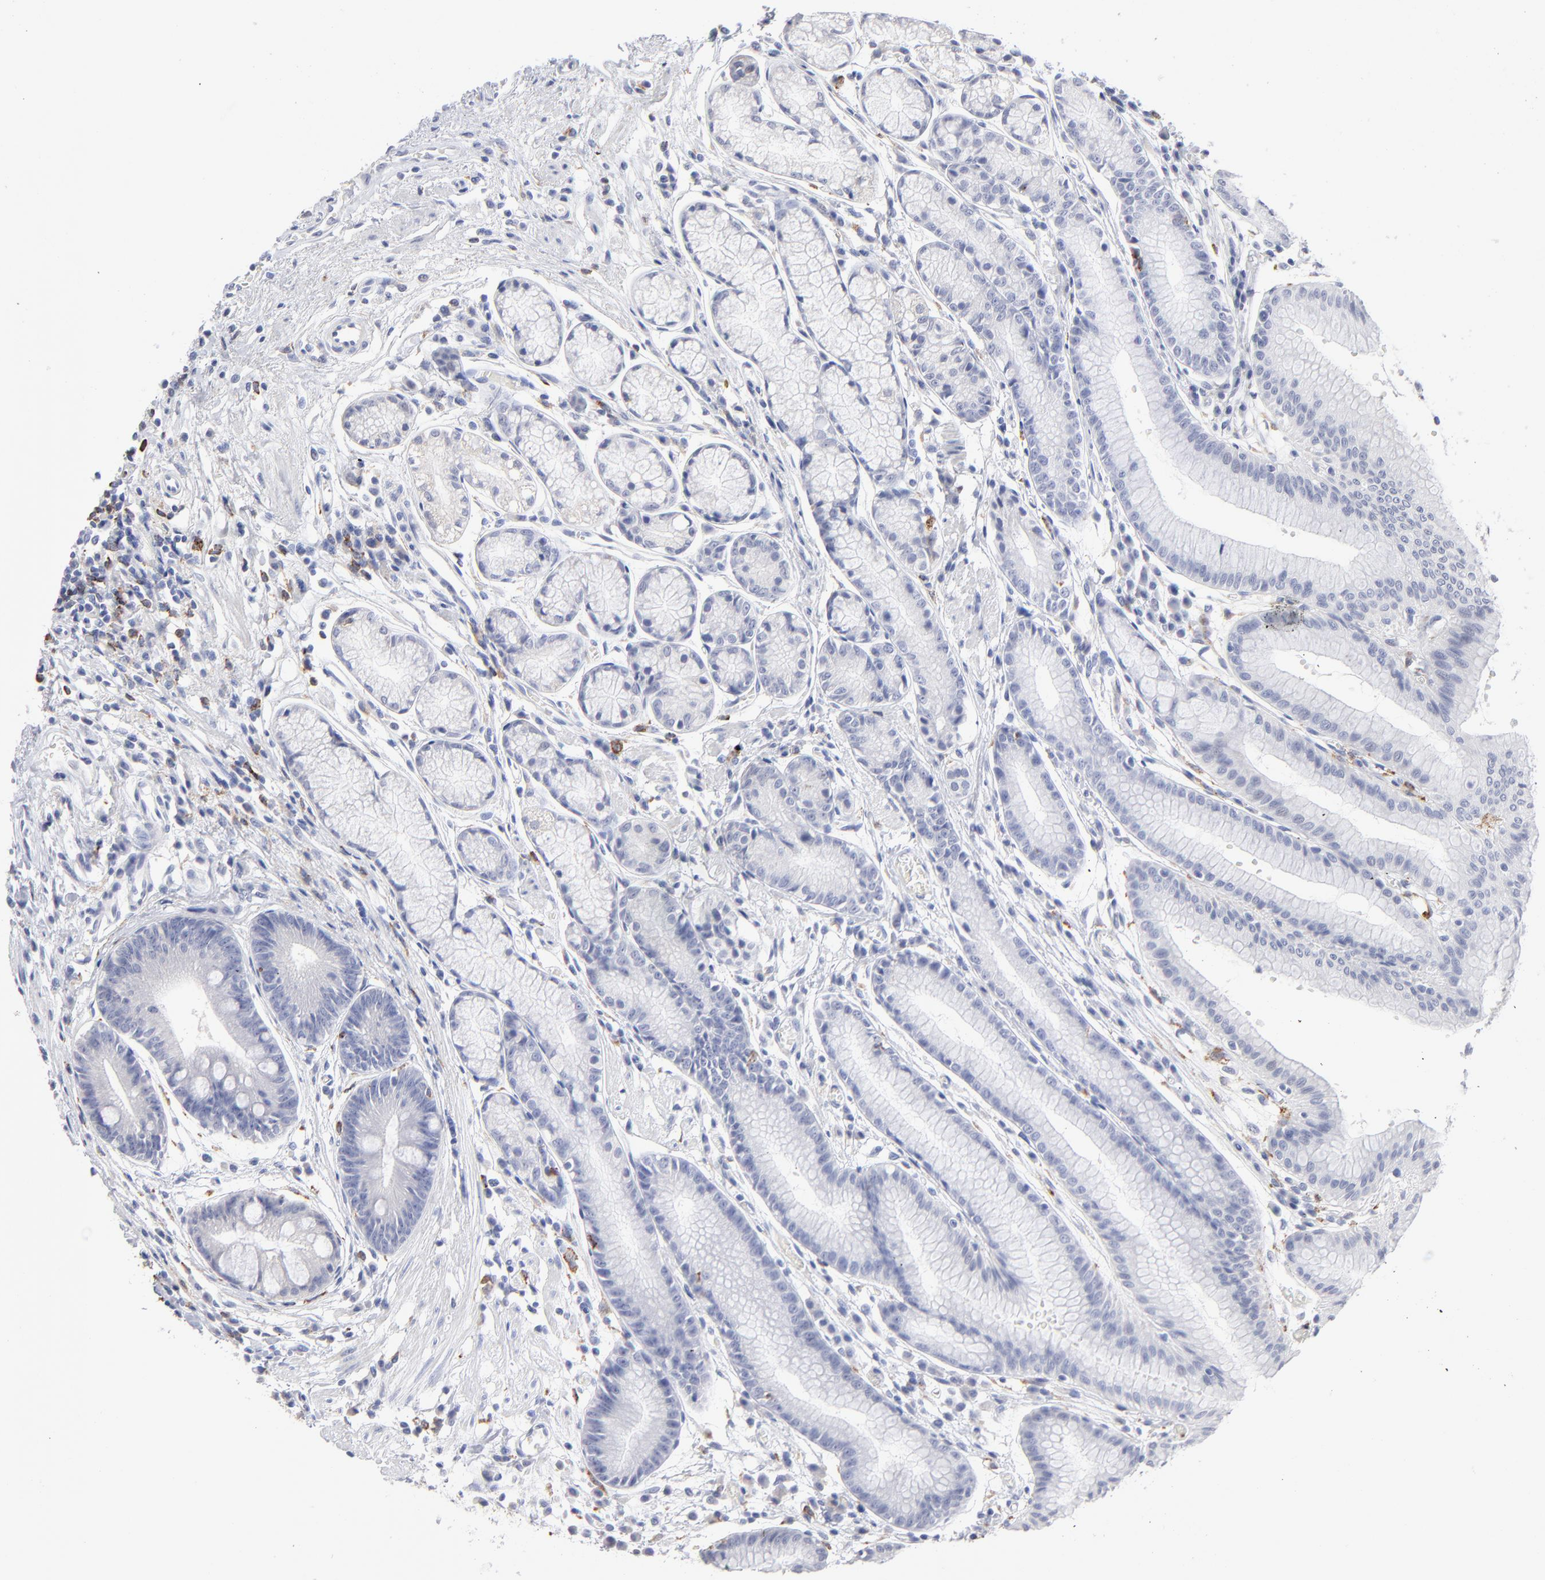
{"staining": {"intensity": "negative", "quantity": "none", "location": "none"}, "tissue": "stomach", "cell_type": "Glandular cells", "image_type": "normal", "snomed": [{"axis": "morphology", "description": "Normal tissue, NOS"}, {"axis": "morphology", "description": "Inflammation, NOS"}, {"axis": "topography", "description": "Stomach, lower"}], "caption": "This photomicrograph is of normal stomach stained with IHC to label a protein in brown with the nuclei are counter-stained blue. There is no expression in glandular cells.", "gene": "CD180", "patient": {"sex": "male", "age": 59}}